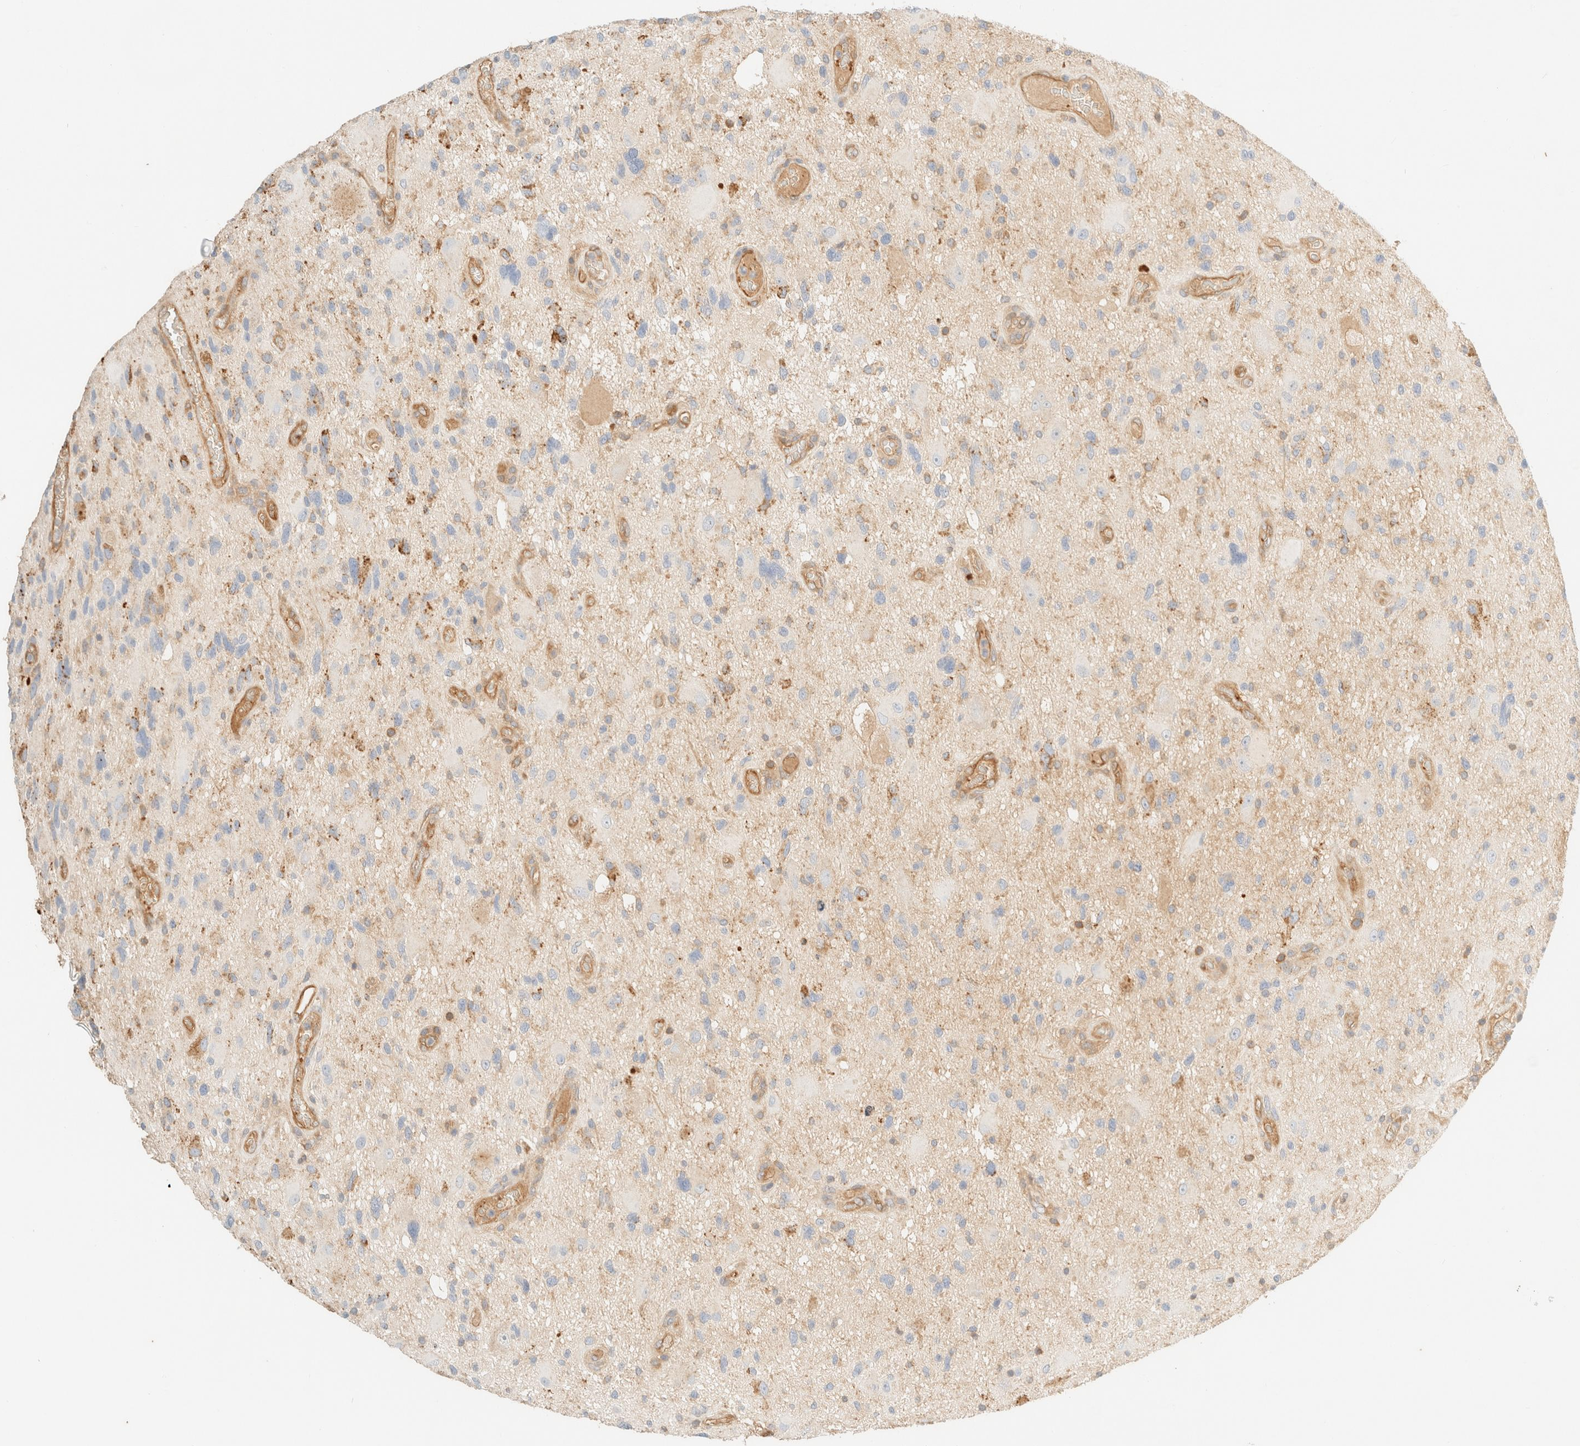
{"staining": {"intensity": "negative", "quantity": "none", "location": "none"}, "tissue": "glioma", "cell_type": "Tumor cells", "image_type": "cancer", "snomed": [{"axis": "morphology", "description": "Glioma, malignant, High grade"}, {"axis": "topography", "description": "Brain"}], "caption": "This is an IHC photomicrograph of glioma. There is no staining in tumor cells.", "gene": "FHOD1", "patient": {"sex": "male", "age": 33}}